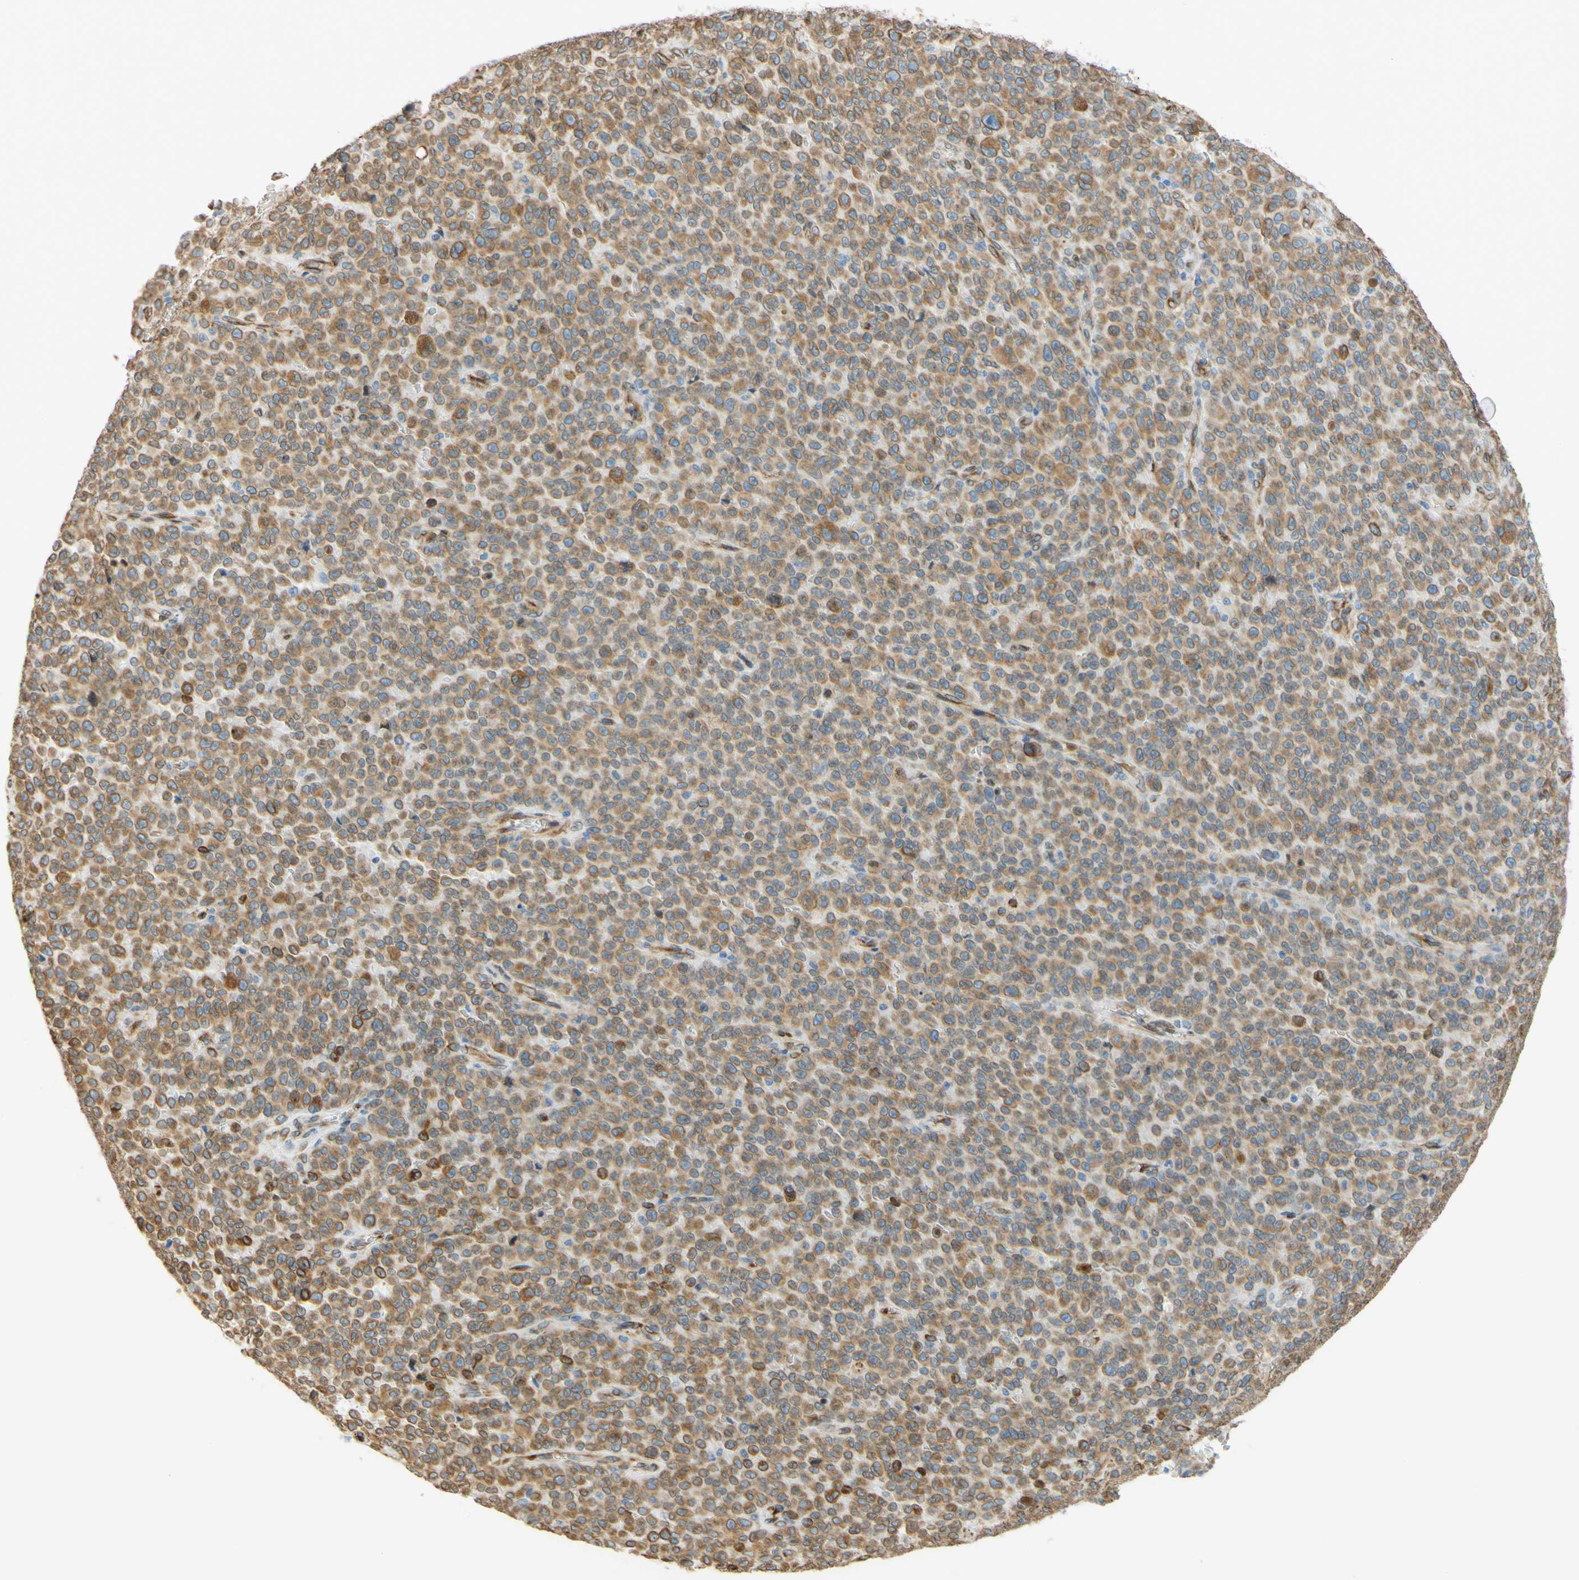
{"staining": {"intensity": "moderate", "quantity": ">75%", "location": "cytoplasmic/membranous,nuclear"}, "tissue": "melanoma", "cell_type": "Tumor cells", "image_type": "cancer", "snomed": [{"axis": "morphology", "description": "Malignant melanoma, NOS"}, {"axis": "topography", "description": "Skin"}], "caption": "Protein analysis of melanoma tissue reveals moderate cytoplasmic/membranous and nuclear positivity in about >75% of tumor cells.", "gene": "ENDOD1", "patient": {"sex": "female", "age": 82}}